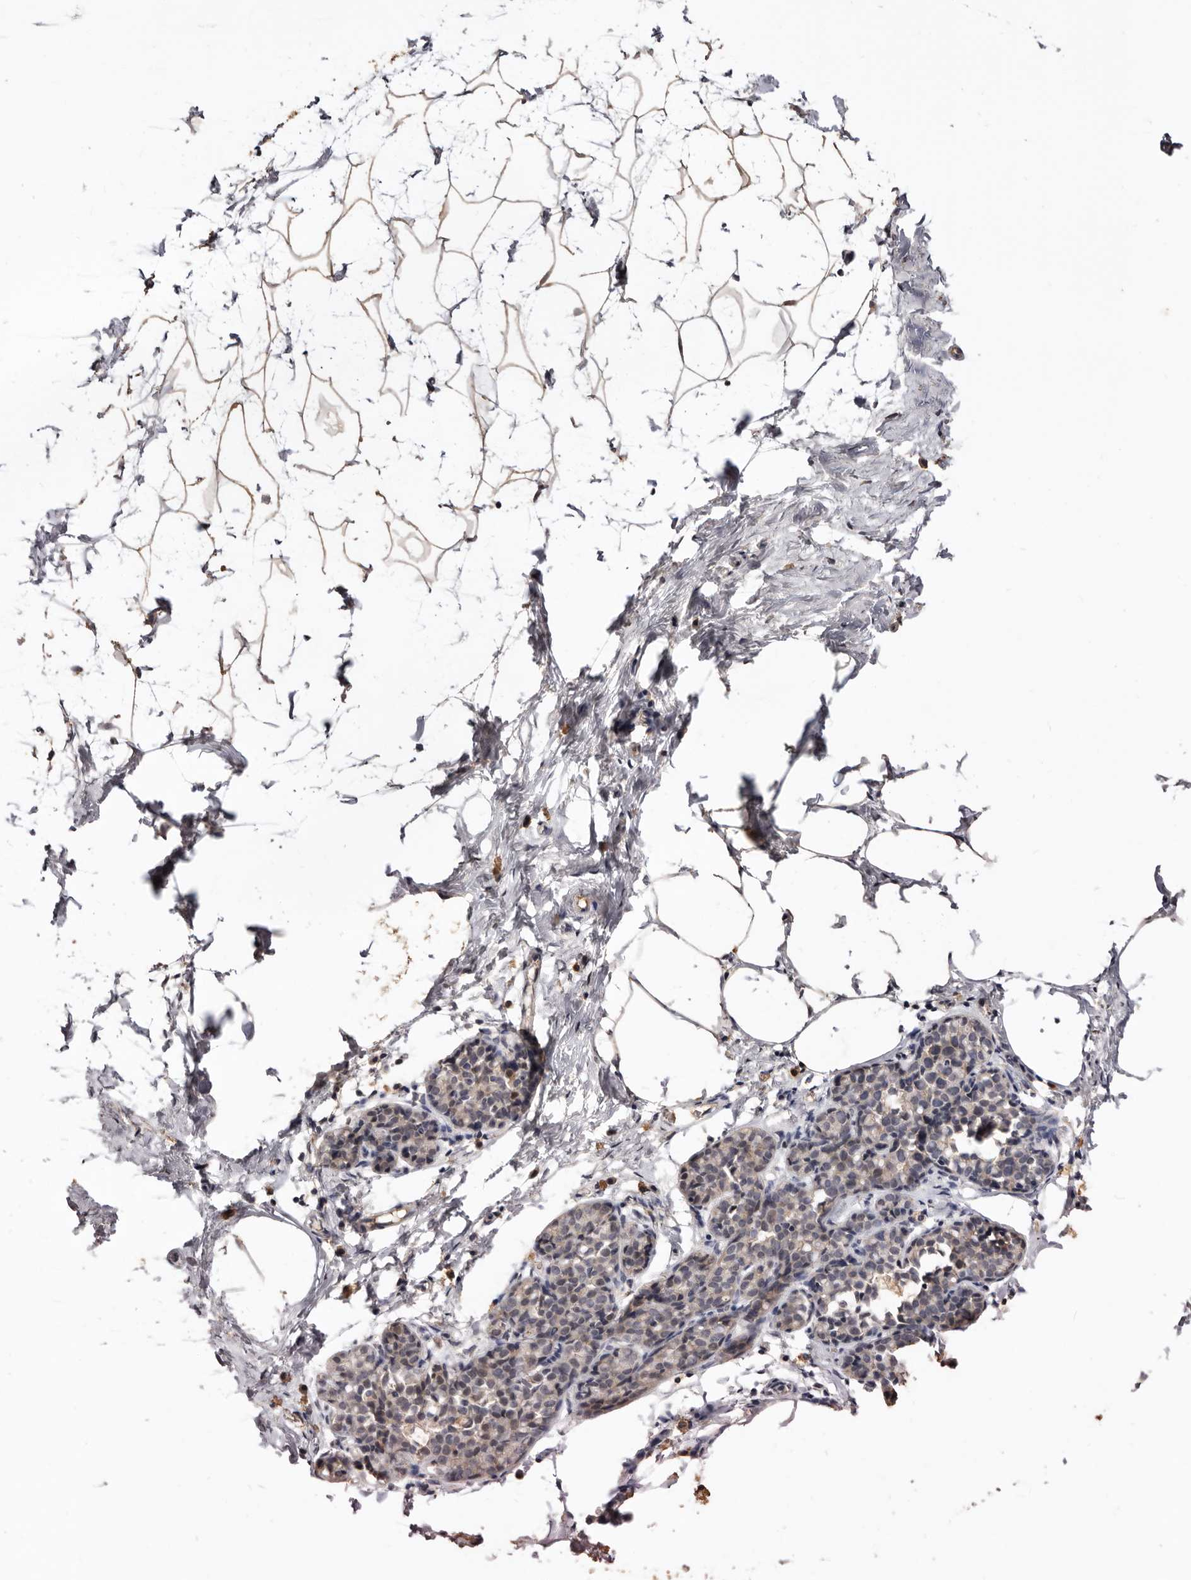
{"staining": {"intensity": "weak", "quantity": ">75%", "location": "cytoplasmic/membranous"}, "tissue": "breast", "cell_type": "Adipocytes", "image_type": "normal", "snomed": [{"axis": "morphology", "description": "Normal tissue, NOS"}, {"axis": "morphology", "description": "Lobular carcinoma"}, {"axis": "topography", "description": "Breast"}], "caption": "Breast stained with DAB (3,3'-diaminobenzidine) immunohistochemistry (IHC) reveals low levels of weak cytoplasmic/membranous staining in about >75% of adipocytes.", "gene": "INAVA", "patient": {"sex": "female", "age": 62}}